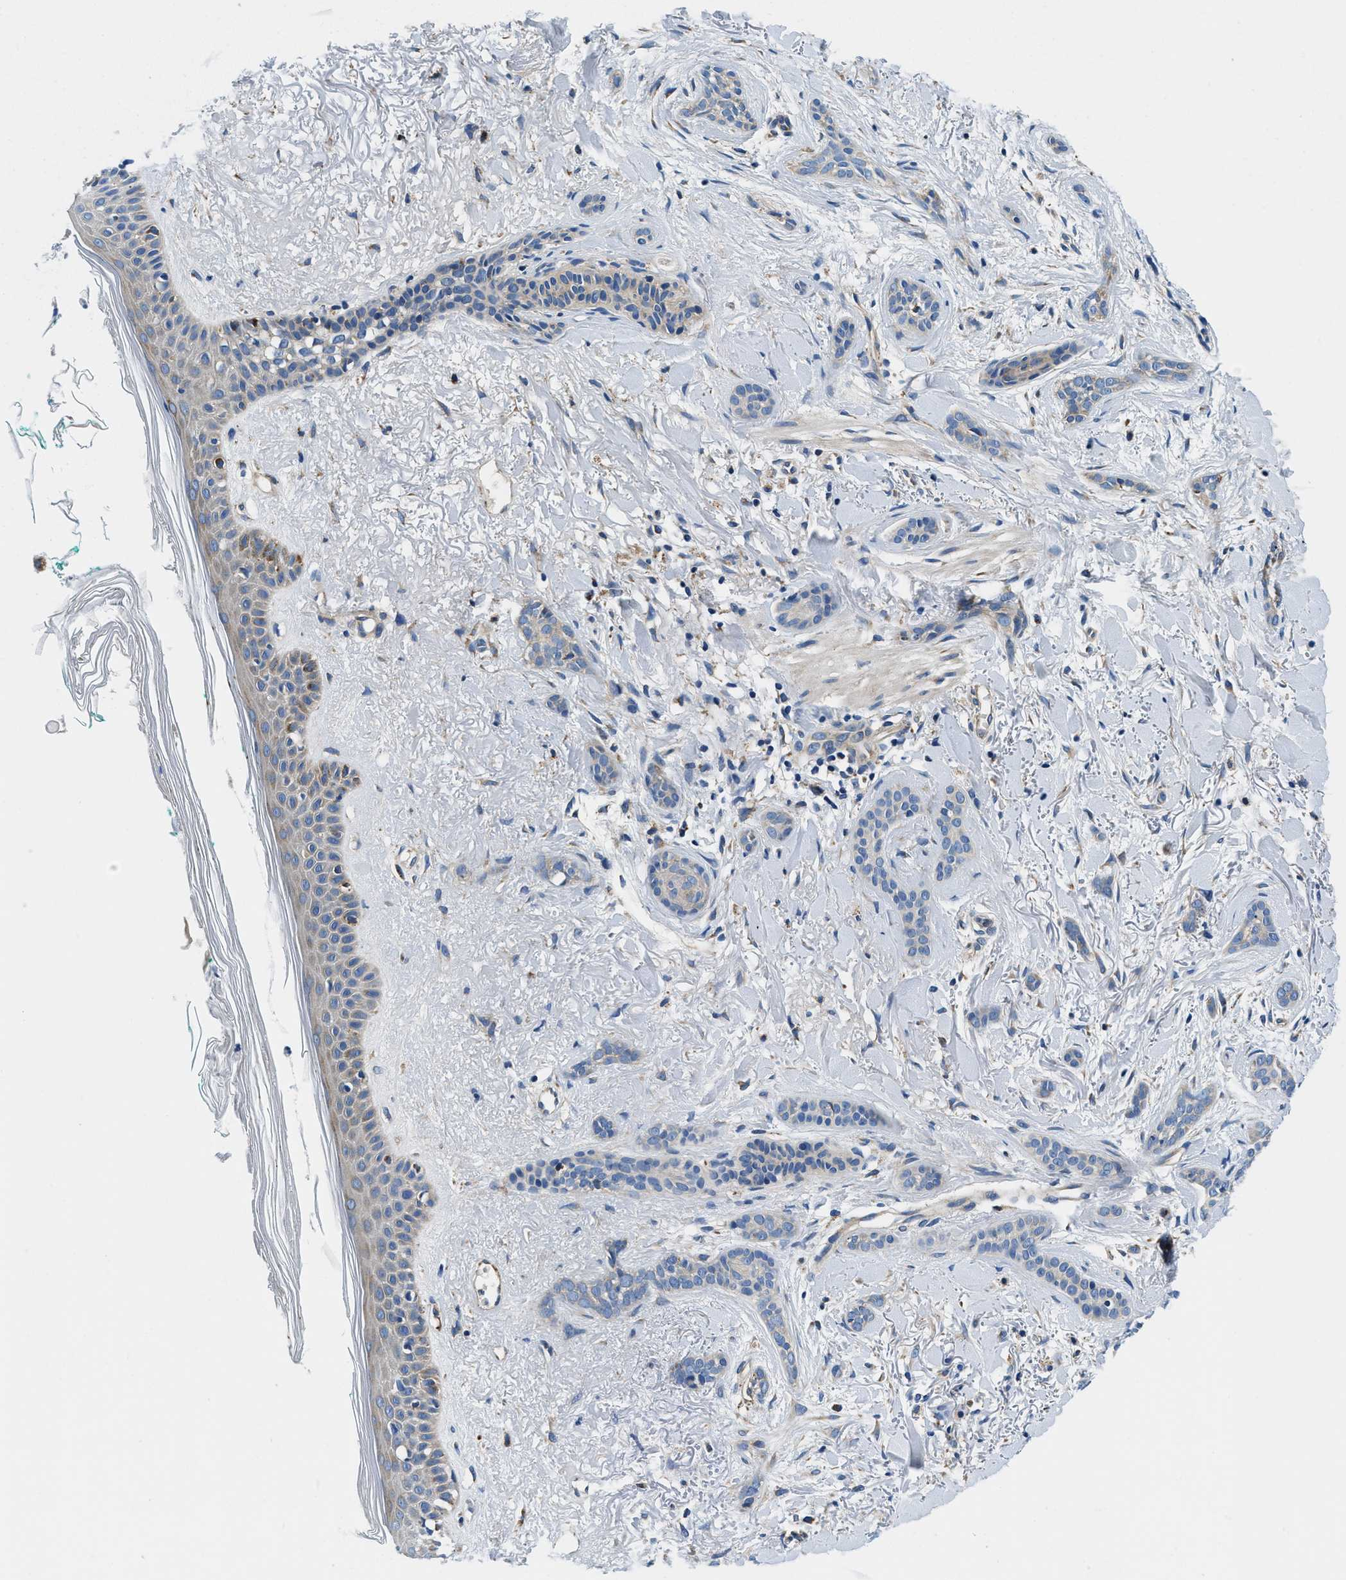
{"staining": {"intensity": "negative", "quantity": "none", "location": "none"}, "tissue": "skin cancer", "cell_type": "Tumor cells", "image_type": "cancer", "snomed": [{"axis": "morphology", "description": "Basal cell carcinoma"}, {"axis": "morphology", "description": "Adnexal tumor, benign"}, {"axis": "topography", "description": "Skin"}], "caption": "The photomicrograph shows no staining of tumor cells in skin benign adnexal tumor.", "gene": "SAMD4B", "patient": {"sex": "female", "age": 42}}